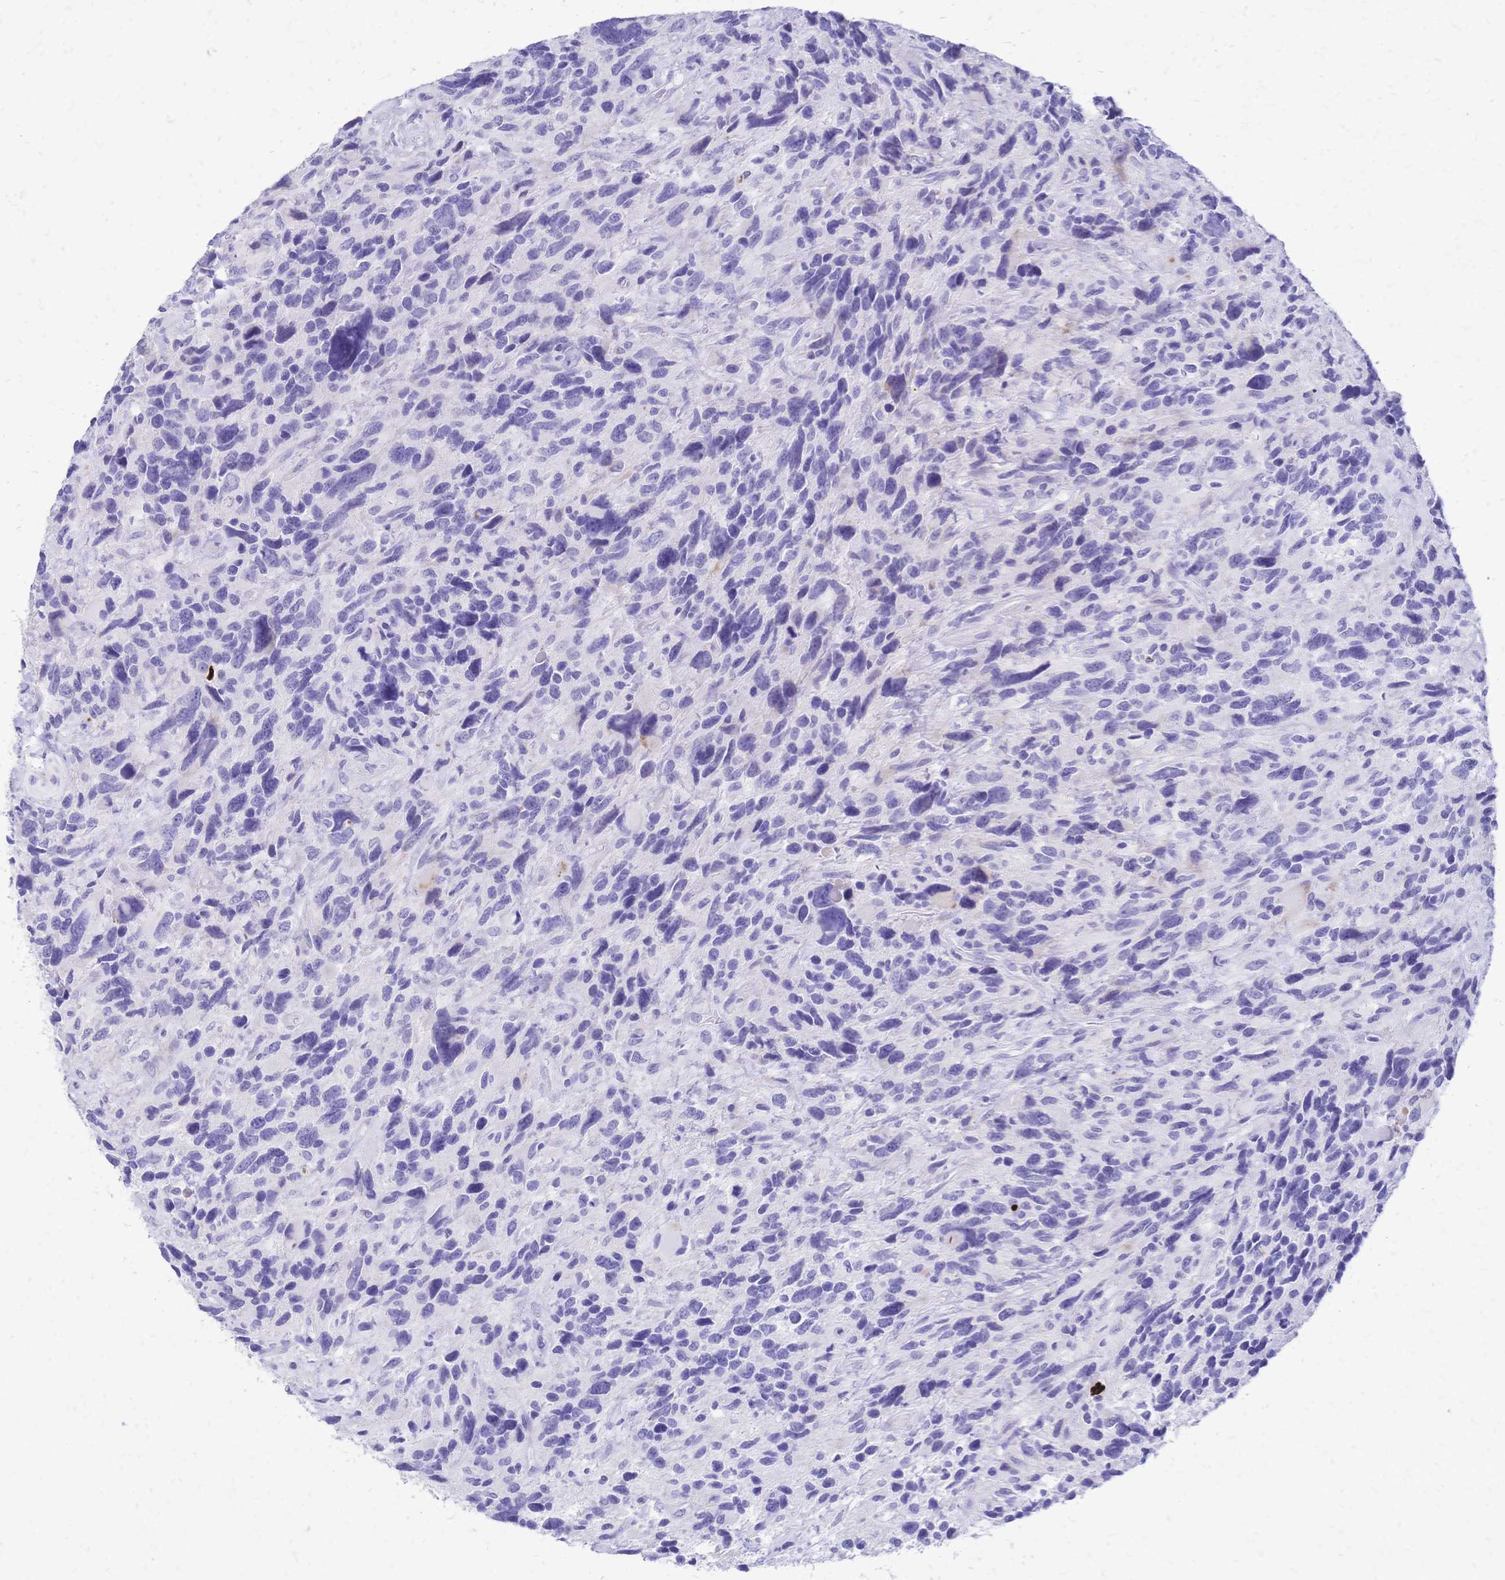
{"staining": {"intensity": "negative", "quantity": "none", "location": "none"}, "tissue": "glioma", "cell_type": "Tumor cells", "image_type": "cancer", "snomed": [{"axis": "morphology", "description": "Glioma, malignant, High grade"}, {"axis": "topography", "description": "Brain"}], "caption": "Tumor cells are negative for brown protein staining in malignant high-grade glioma. (DAB (3,3'-diaminobenzidine) immunohistochemistry visualized using brightfield microscopy, high magnification).", "gene": "GRB7", "patient": {"sex": "male", "age": 46}}